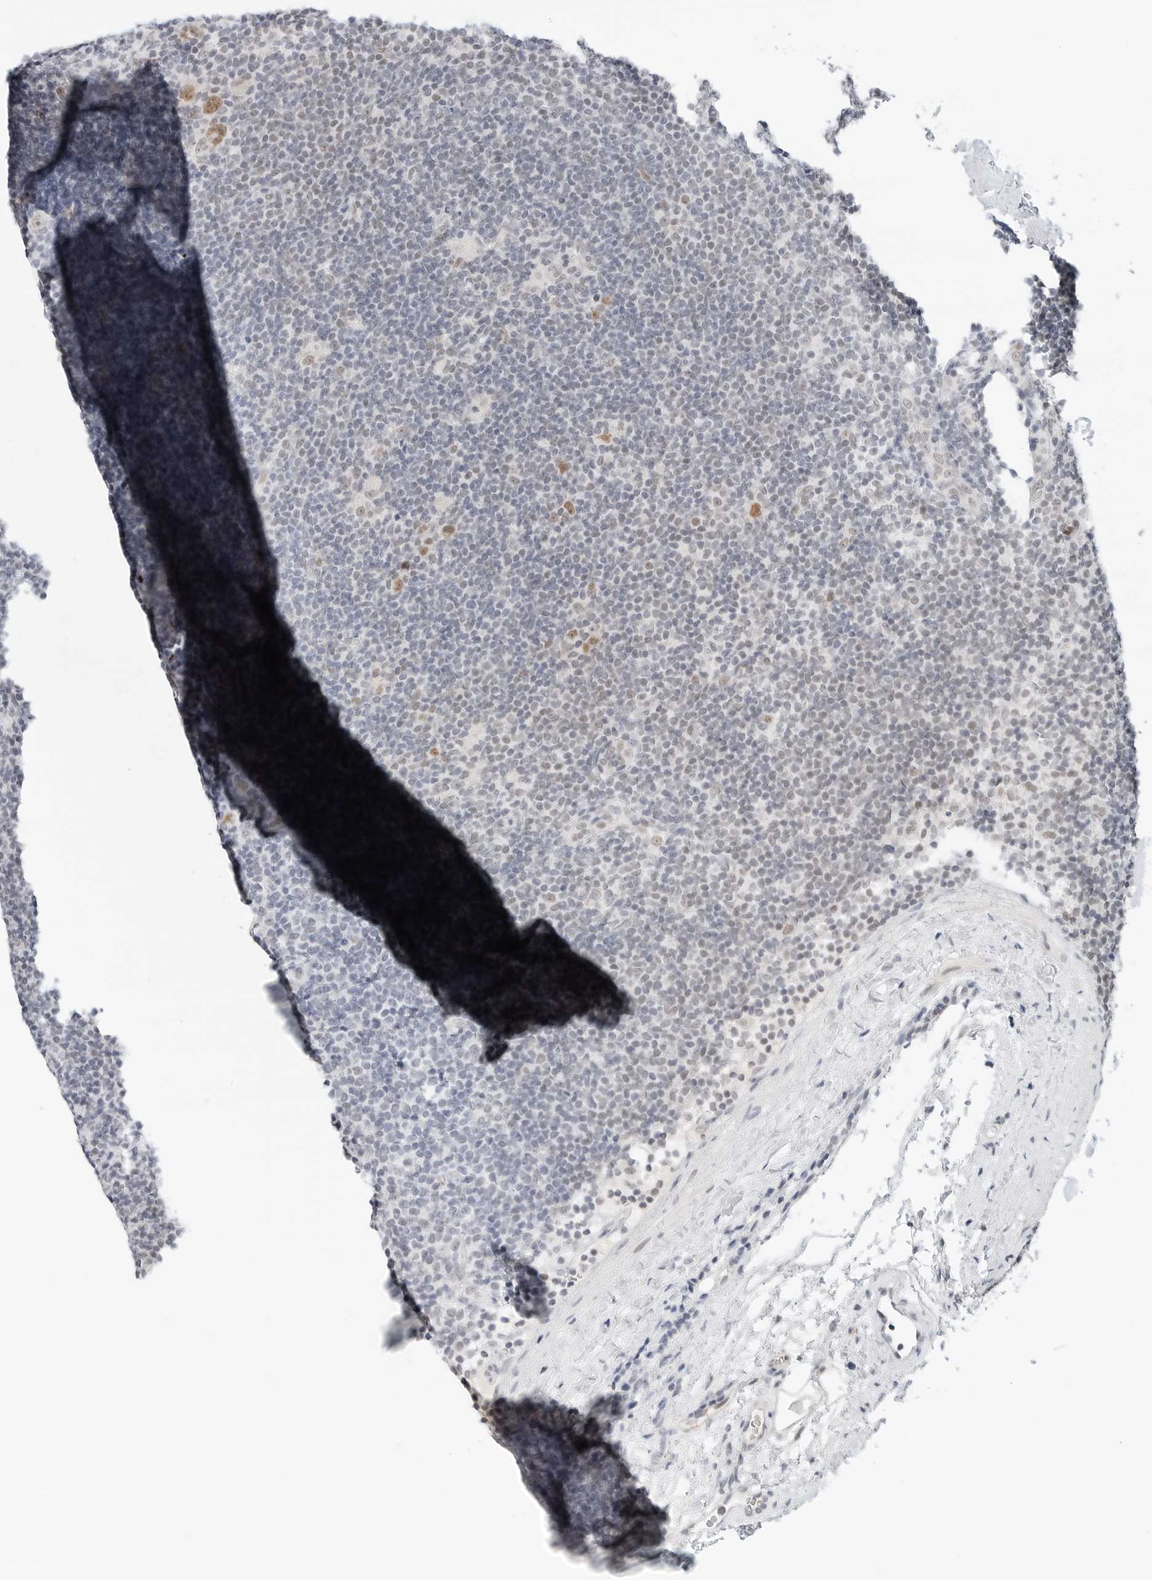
{"staining": {"intensity": "moderate", "quantity": ">75%", "location": "nuclear"}, "tissue": "lymphoma", "cell_type": "Tumor cells", "image_type": "cancer", "snomed": [{"axis": "morphology", "description": "Hodgkin's disease, NOS"}, {"axis": "topography", "description": "Lymph node"}], "caption": "Tumor cells exhibit moderate nuclear staining in approximately >75% of cells in Hodgkin's disease.", "gene": "TSEN2", "patient": {"sex": "female", "age": 57}}